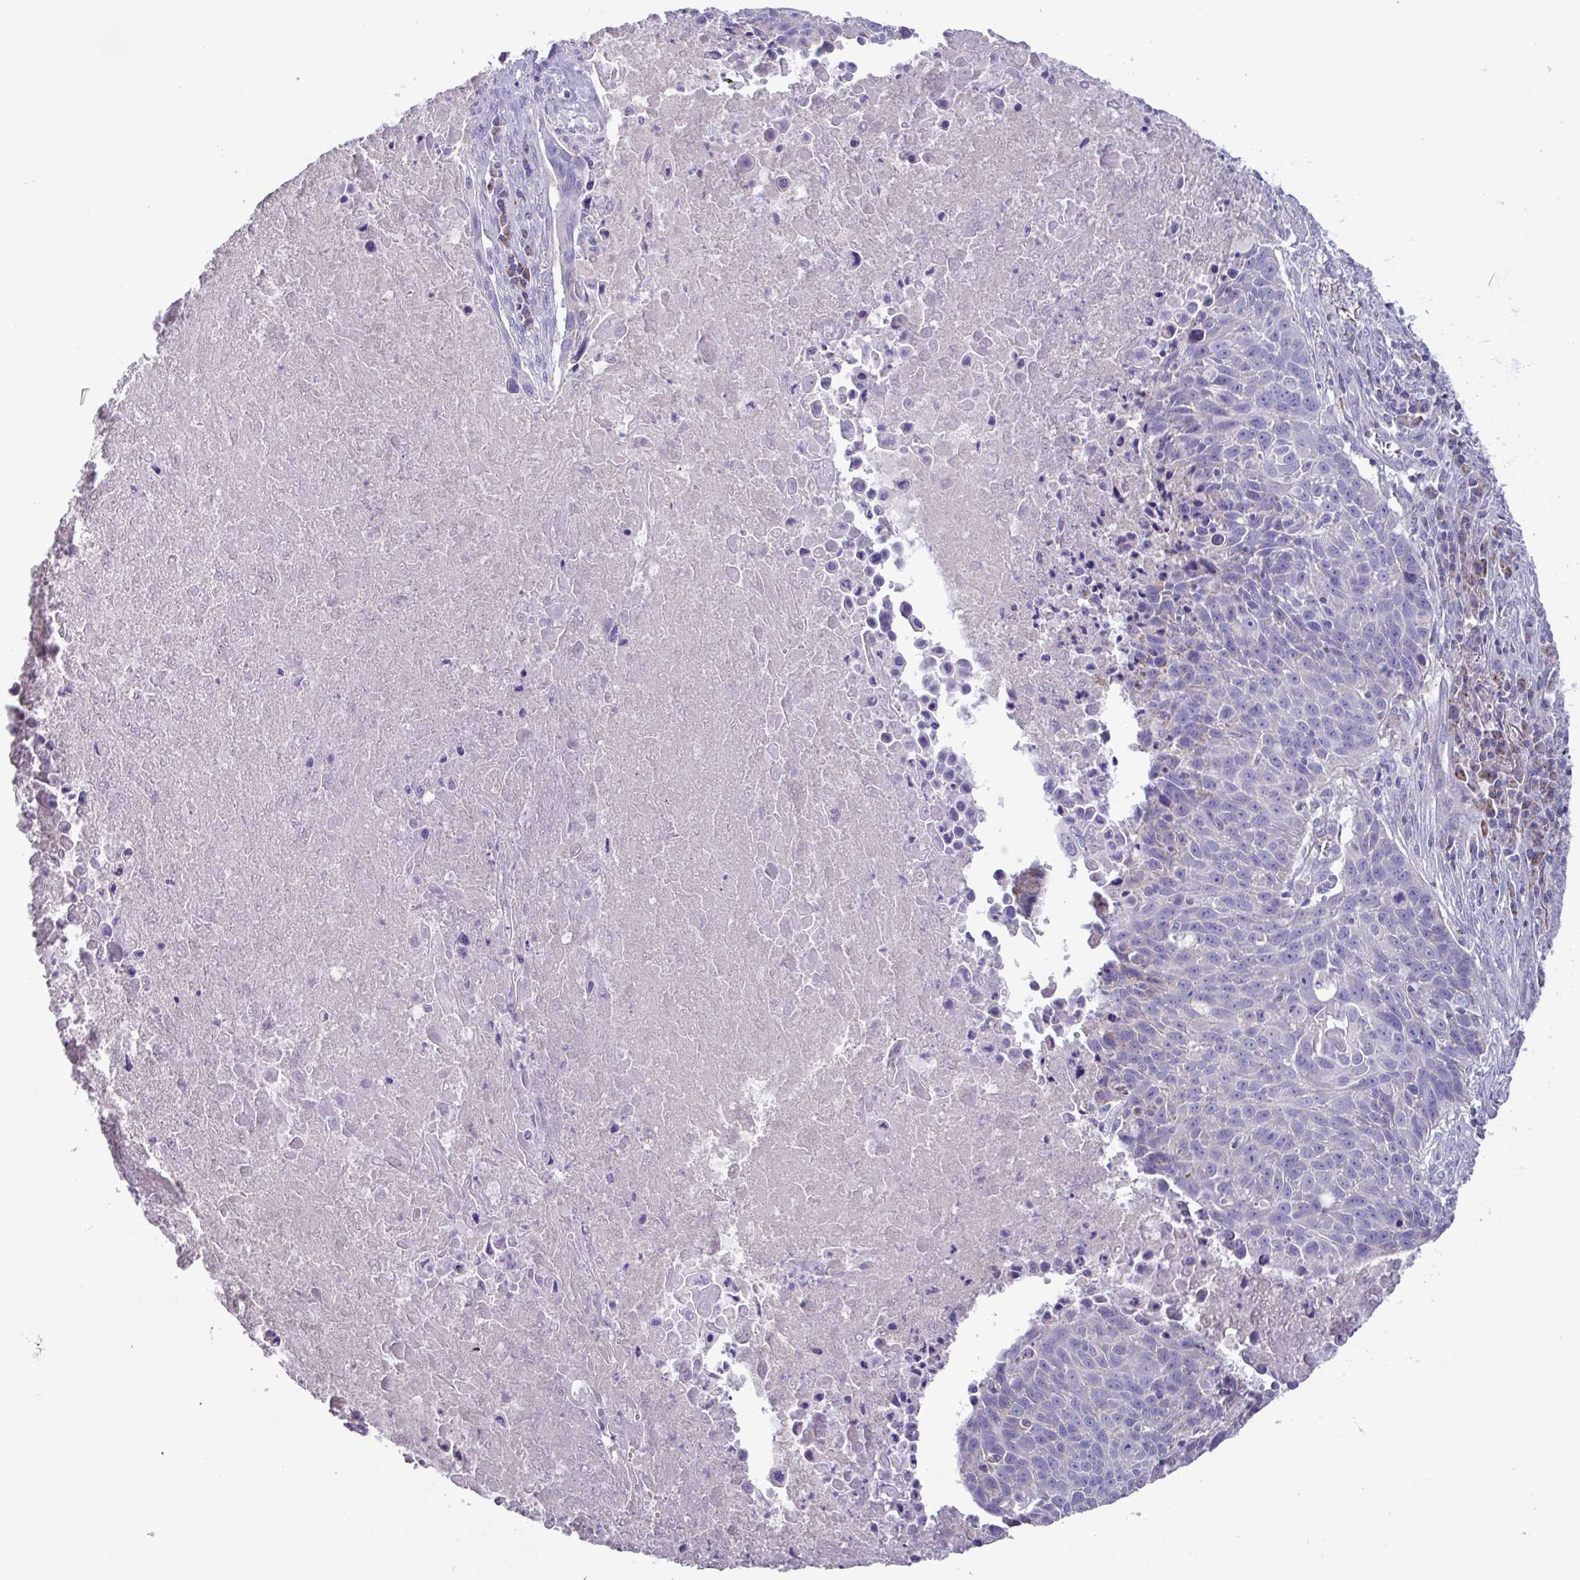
{"staining": {"intensity": "negative", "quantity": "none", "location": "none"}, "tissue": "lung cancer", "cell_type": "Tumor cells", "image_type": "cancer", "snomed": [{"axis": "morphology", "description": "Squamous cell carcinoma, NOS"}, {"axis": "topography", "description": "Lung"}], "caption": "Tumor cells are negative for protein expression in human lung squamous cell carcinoma.", "gene": "MT-ND4", "patient": {"sex": "male", "age": 78}}